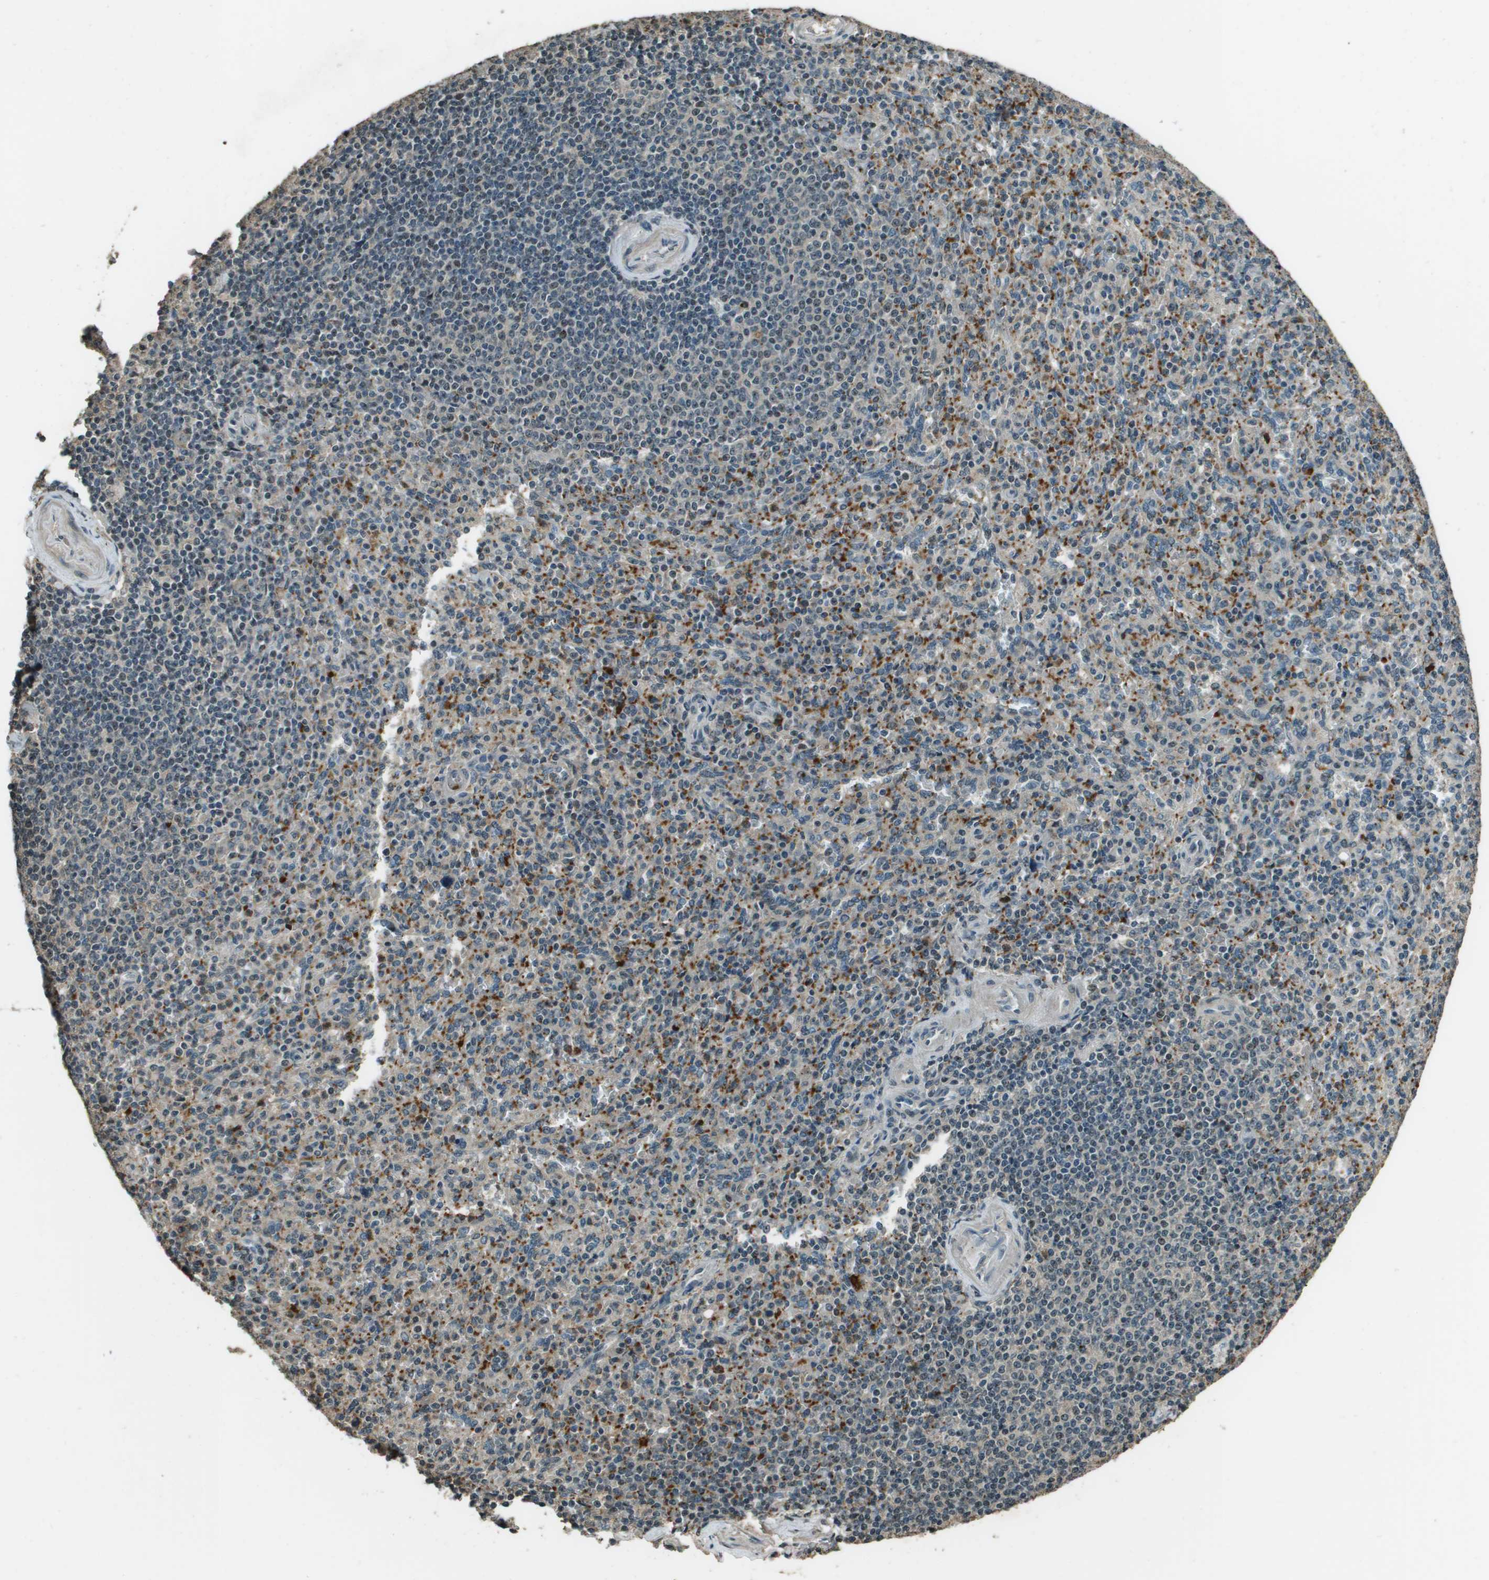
{"staining": {"intensity": "moderate", "quantity": "25%-75%", "location": "cytoplasmic/membranous"}, "tissue": "spleen", "cell_type": "Cells in red pulp", "image_type": "normal", "snomed": [{"axis": "morphology", "description": "Normal tissue, NOS"}, {"axis": "topography", "description": "Spleen"}], "caption": "Human spleen stained for a protein (brown) reveals moderate cytoplasmic/membranous positive positivity in approximately 25%-75% of cells in red pulp.", "gene": "SDC3", "patient": {"sex": "male", "age": 36}}